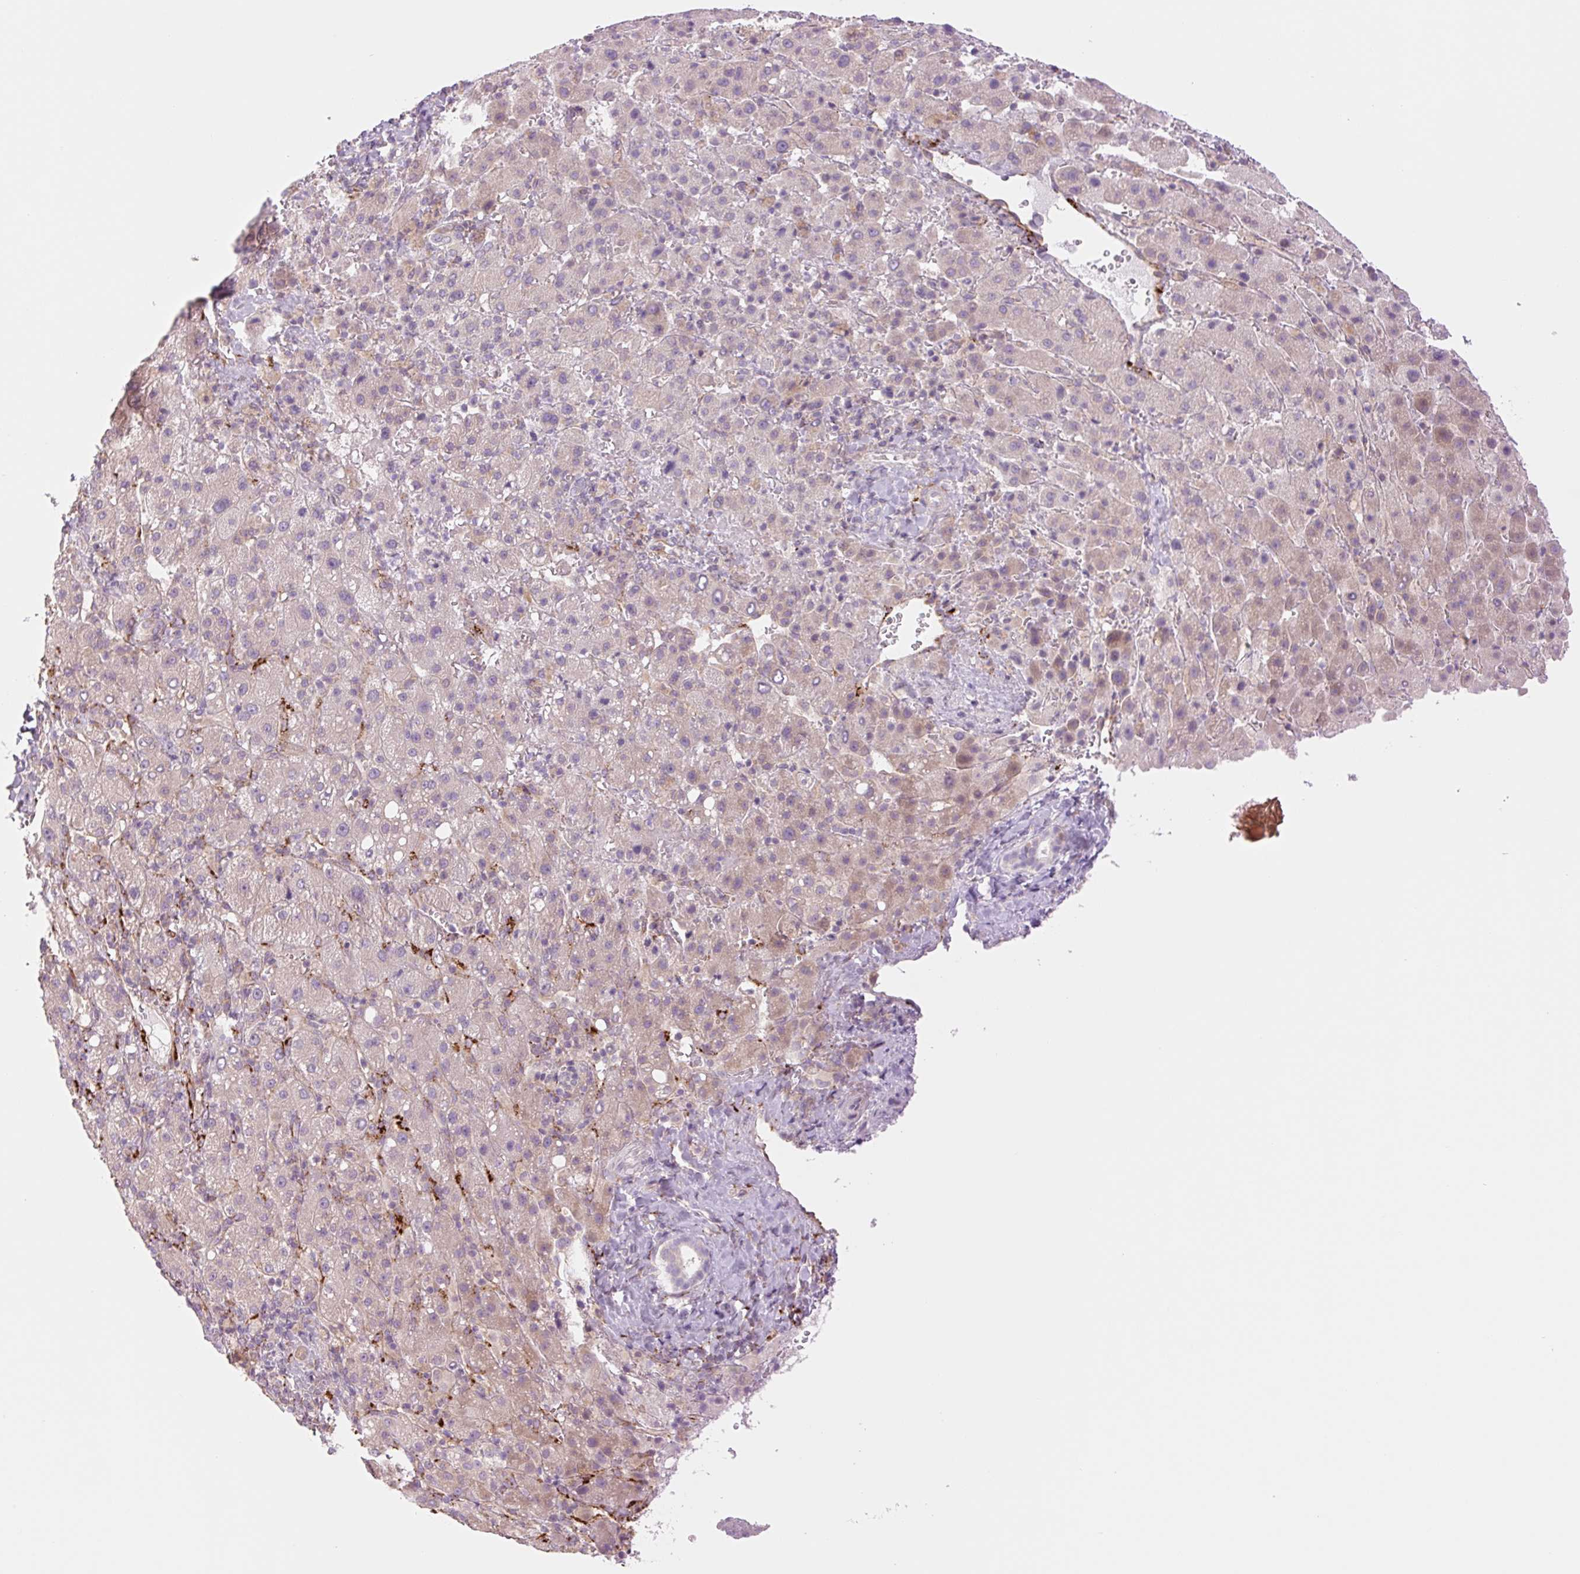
{"staining": {"intensity": "weak", "quantity": "25%-75%", "location": "cytoplasmic/membranous"}, "tissue": "liver cancer", "cell_type": "Tumor cells", "image_type": "cancer", "snomed": [{"axis": "morphology", "description": "Carcinoma, Hepatocellular, NOS"}, {"axis": "topography", "description": "Liver"}], "caption": "Protein expression by immunohistochemistry (IHC) reveals weak cytoplasmic/membranous staining in approximately 25%-75% of tumor cells in liver cancer.", "gene": "COL5A1", "patient": {"sex": "female", "age": 58}}